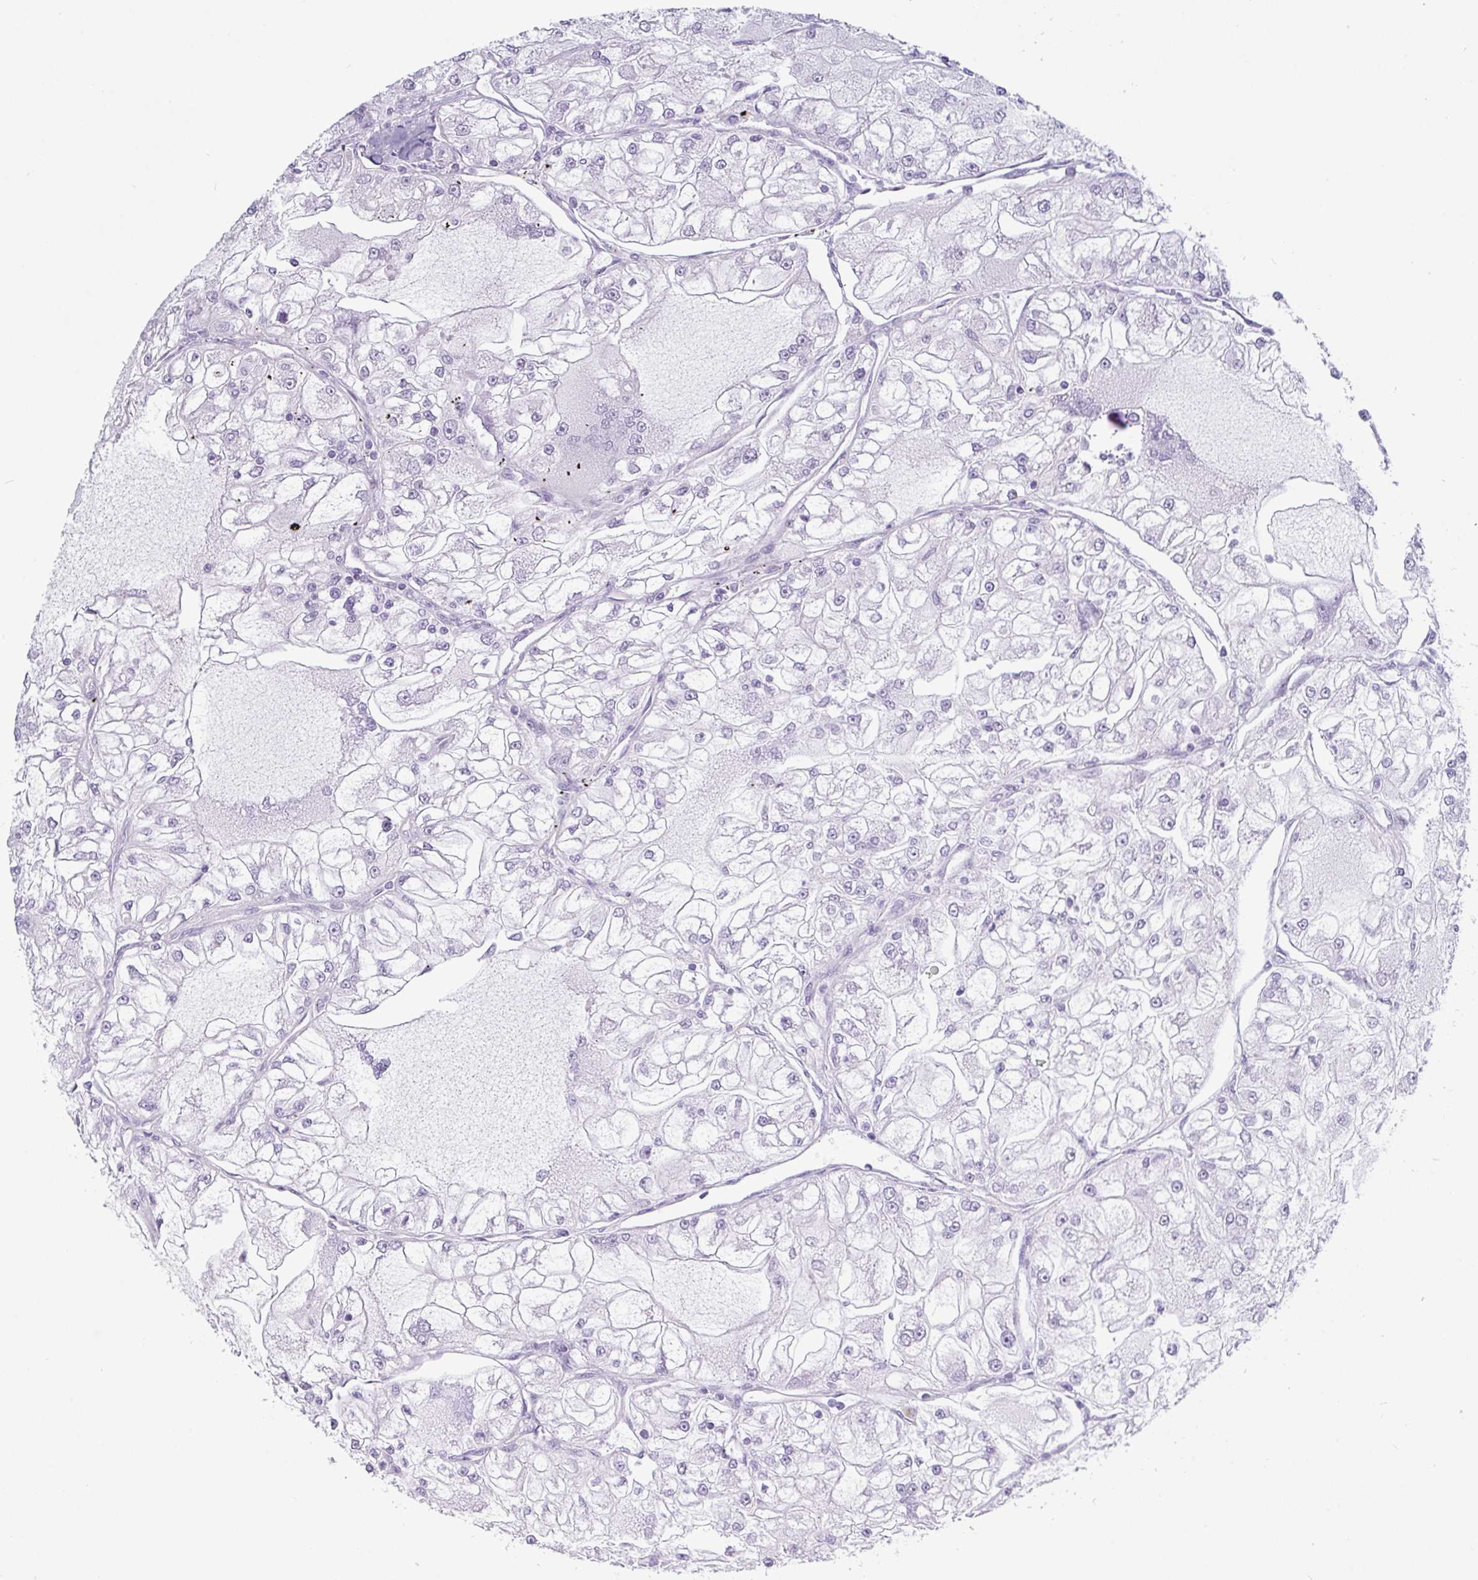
{"staining": {"intensity": "negative", "quantity": "none", "location": "none"}, "tissue": "renal cancer", "cell_type": "Tumor cells", "image_type": "cancer", "snomed": [{"axis": "morphology", "description": "Adenocarcinoma, NOS"}, {"axis": "topography", "description": "Kidney"}], "caption": "A micrograph of adenocarcinoma (renal) stained for a protein reveals no brown staining in tumor cells.", "gene": "CRYBB2", "patient": {"sex": "female", "age": 72}}